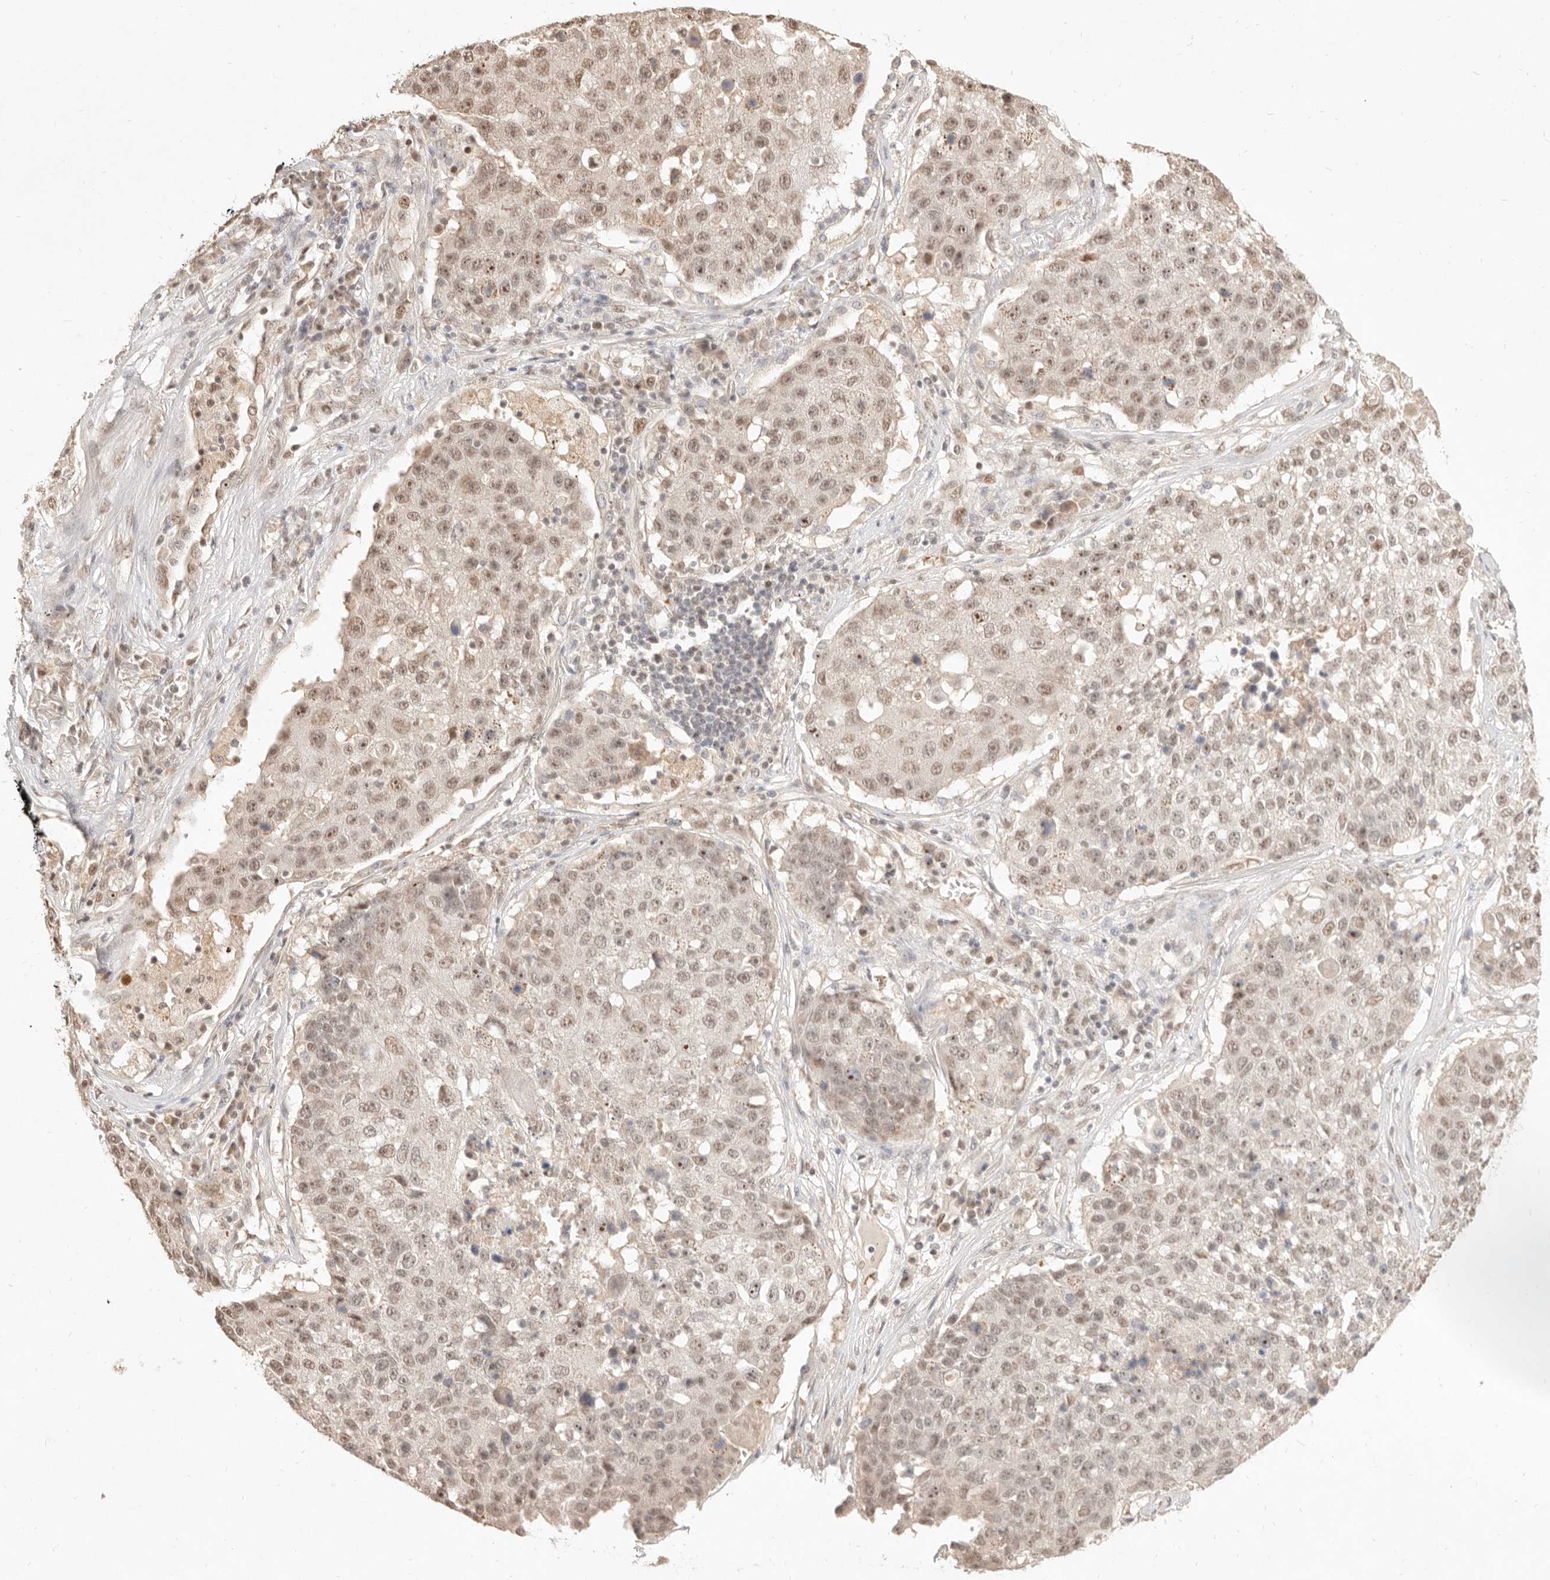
{"staining": {"intensity": "moderate", "quantity": ">75%", "location": "nuclear"}, "tissue": "lung cancer", "cell_type": "Tumor cells", "image_type": "cancer", "snomed": [{"axis": "morphology", "description": "Squamous cell carcinoma, NOS"}, {"axis": "topography", "description": "Lung"}], "caption": "Lung cancer stained with a protein marker displays moderate staining in tumor cells.", "gene": "MEP1A", "patient": {"sex": "male", "age": 61}}